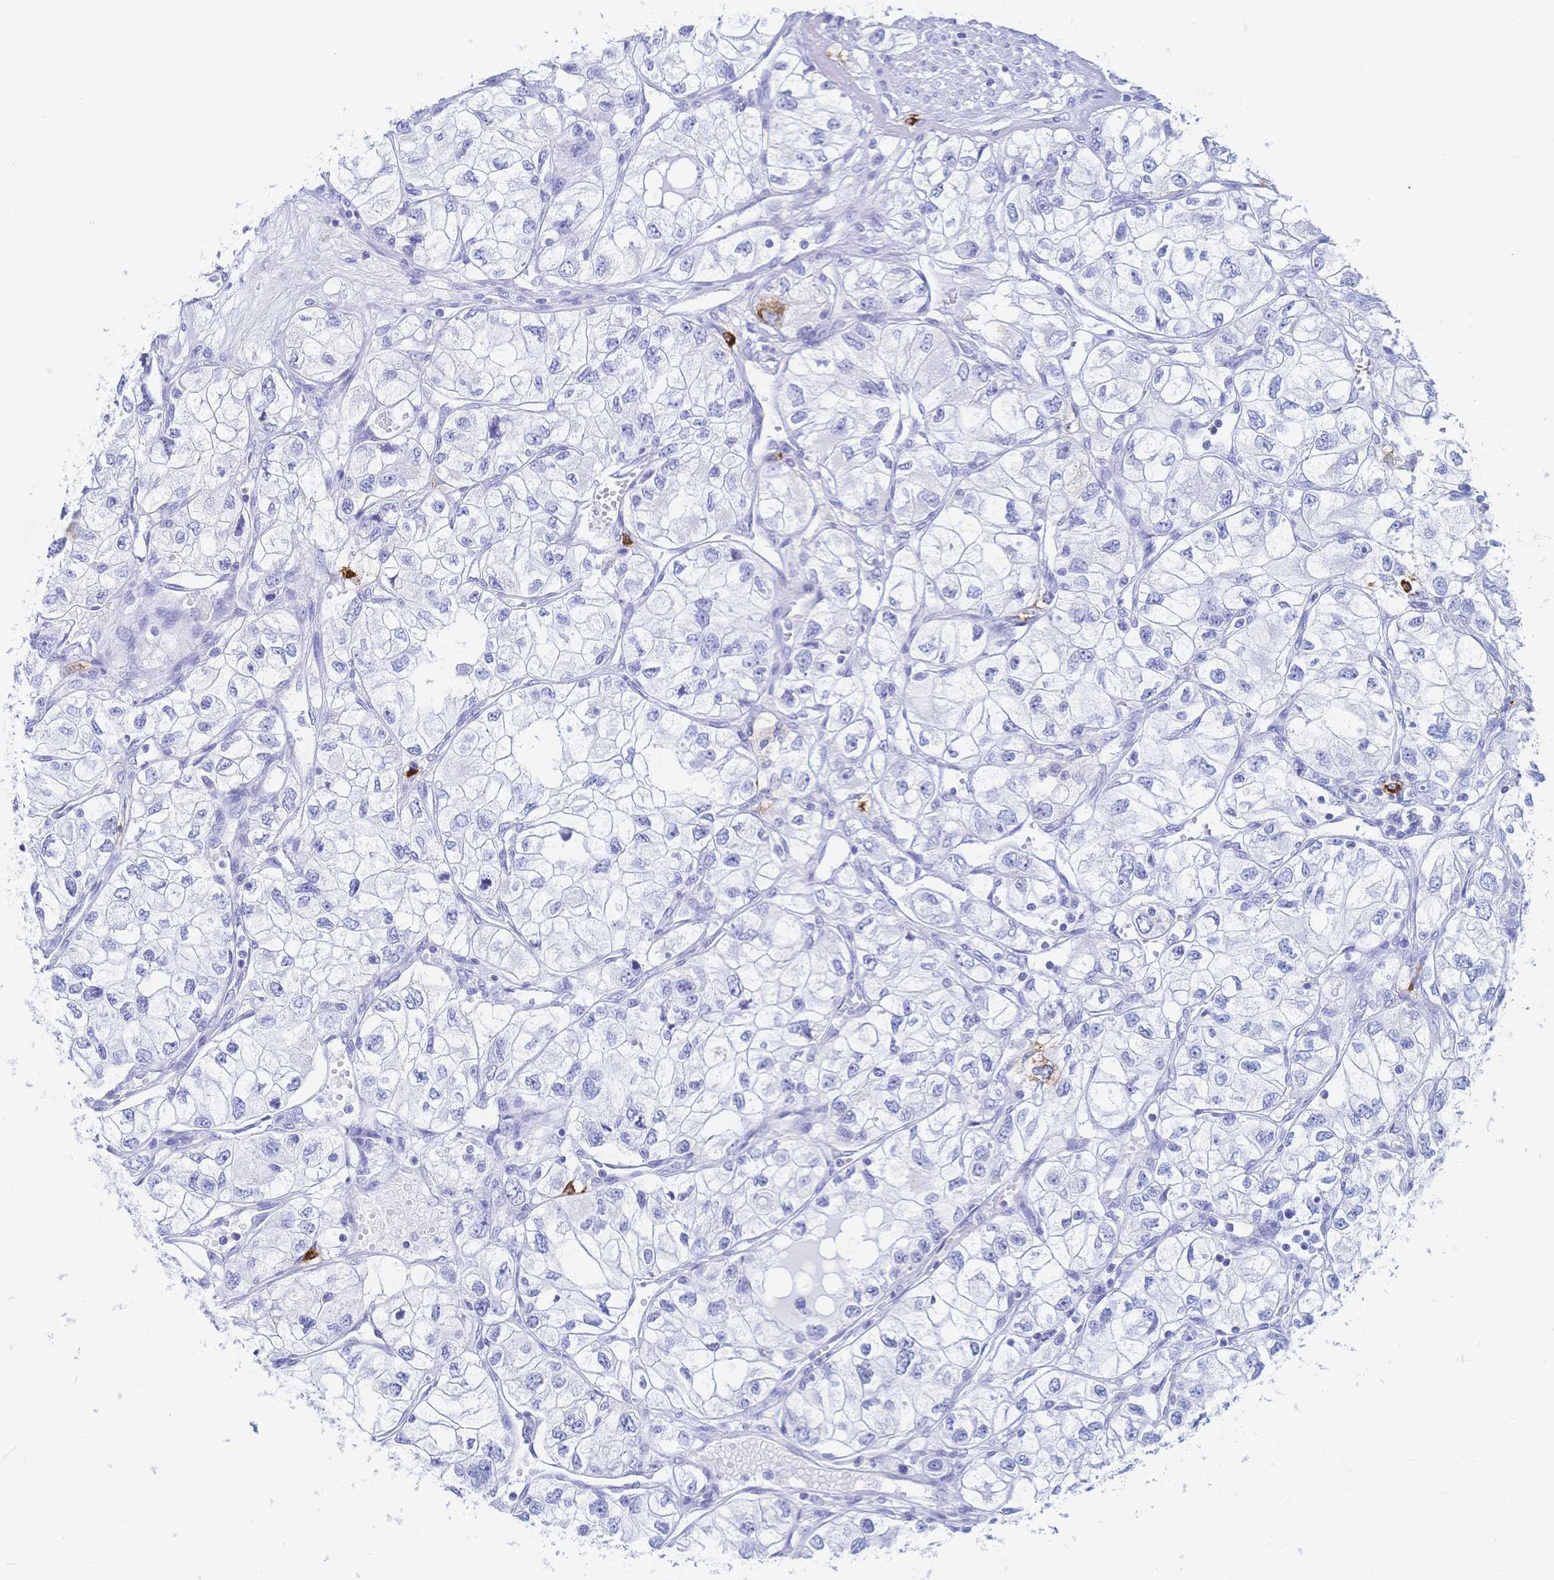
{"staining": {"intensity": "negative", "quantity": "none", "location": "none"}, "tissue": "renal cancer", "cell_type": "Tumor cells", "image_type": "cancer", "snomed": [{"axis": "morphology", "description": "Adenocarcinoma, NOS"}, {"axis": "topography", "description": "Kidney"}], "caption": "Immunohistochemical staining of human renal cancer (adenocarcinoma) displays no significant expression in tumor cells.", "gene": "IL2RB", "patient": {"sex": "female", "age": 59}}